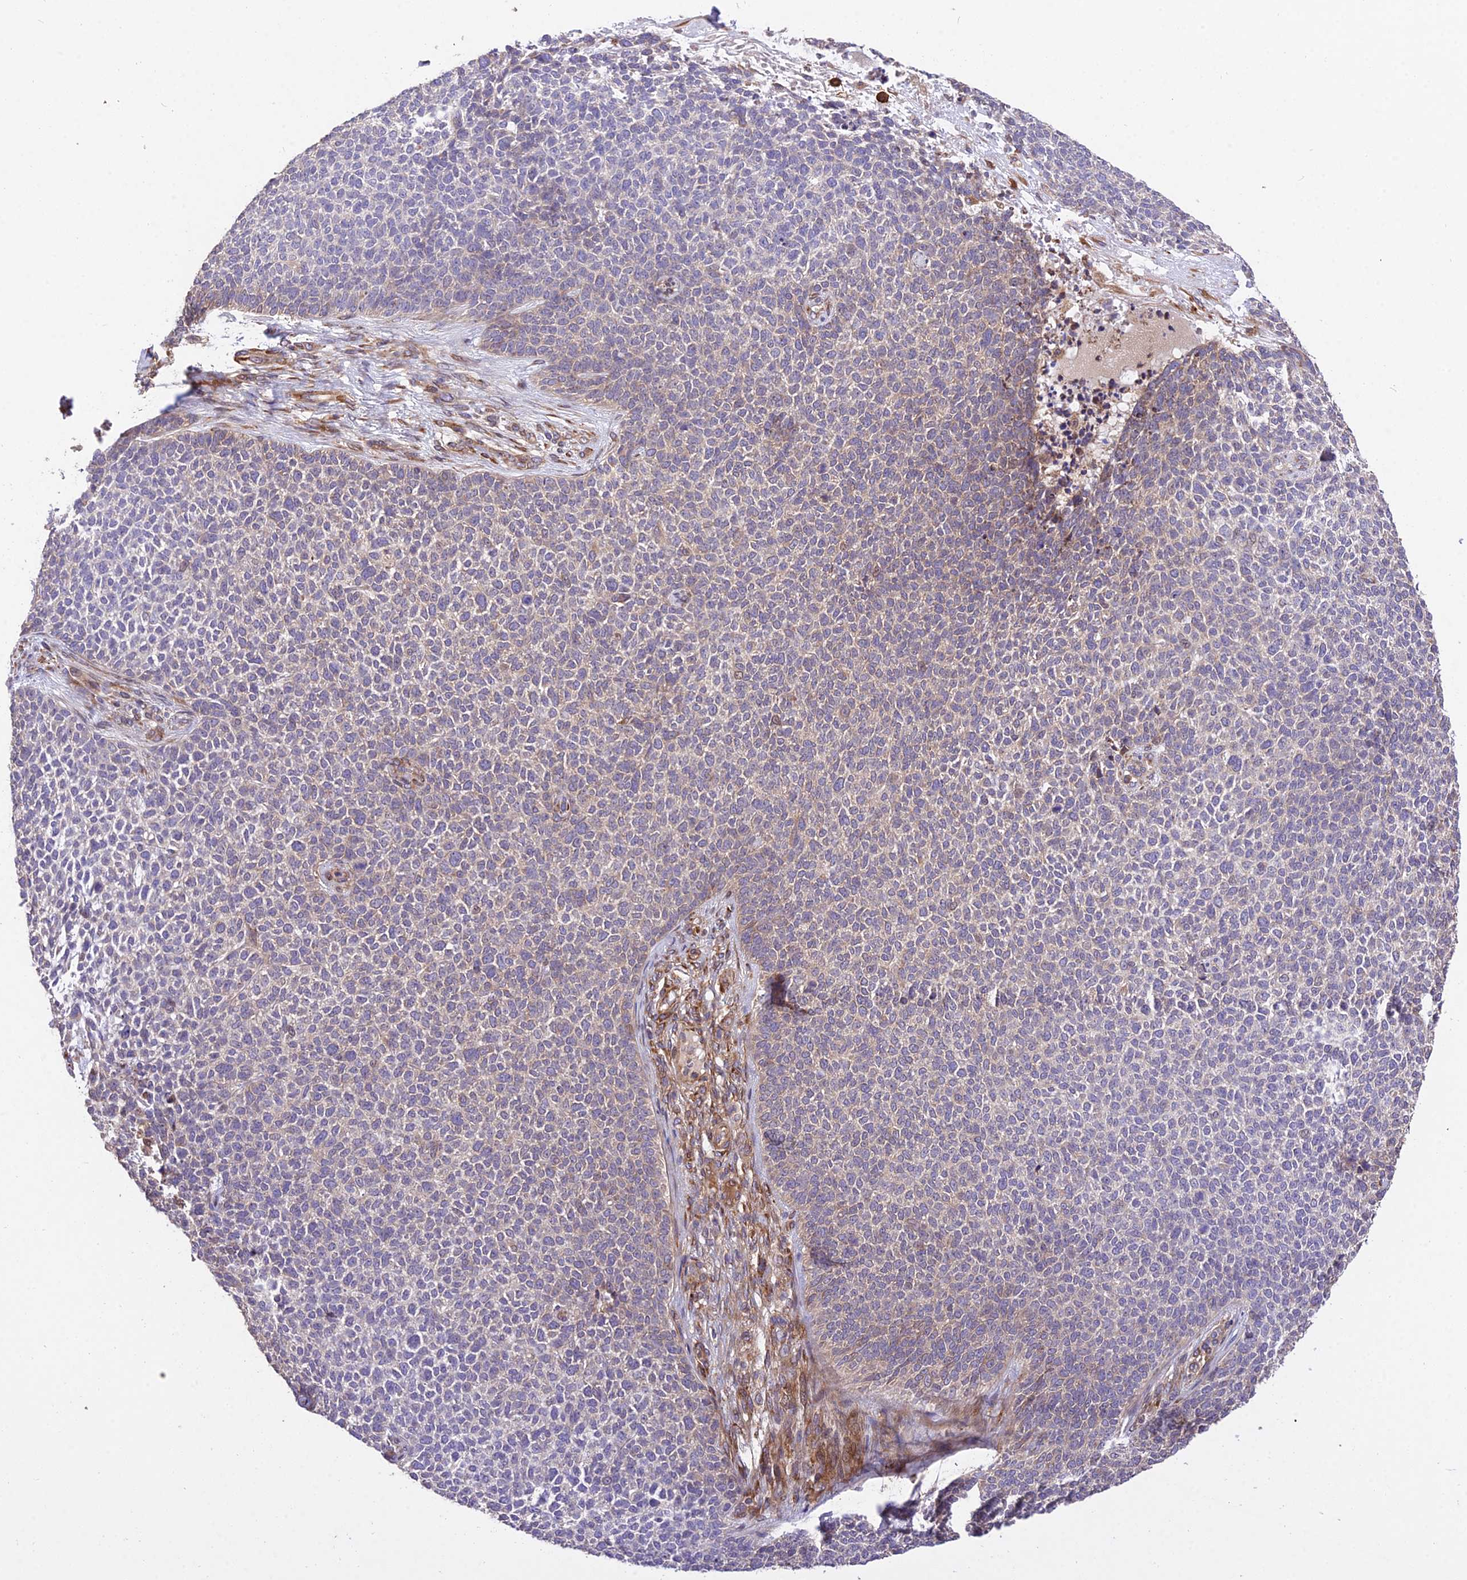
{"staining": {"intensity": "weak", "quantity": "<25%", "location": "cytoplasmic/membranous"}, "tissue": "skin cancer", "cell_type": "Tumor cells", "image_type": "cancer", "snomed": [{"axis": "morphology", "description": "Basal cell carcinoma"}, {"axis": "topography", "description": "Skin"}], "caption": "The micrograph exhibits no staining of tumor cells in basal cell carcinoma (skin). (DAB immunohistochemistry (IHC) with hematoxylin counter stain).", "gene": "ROCK1", "patient": {"sex": "female", "age": 84}}